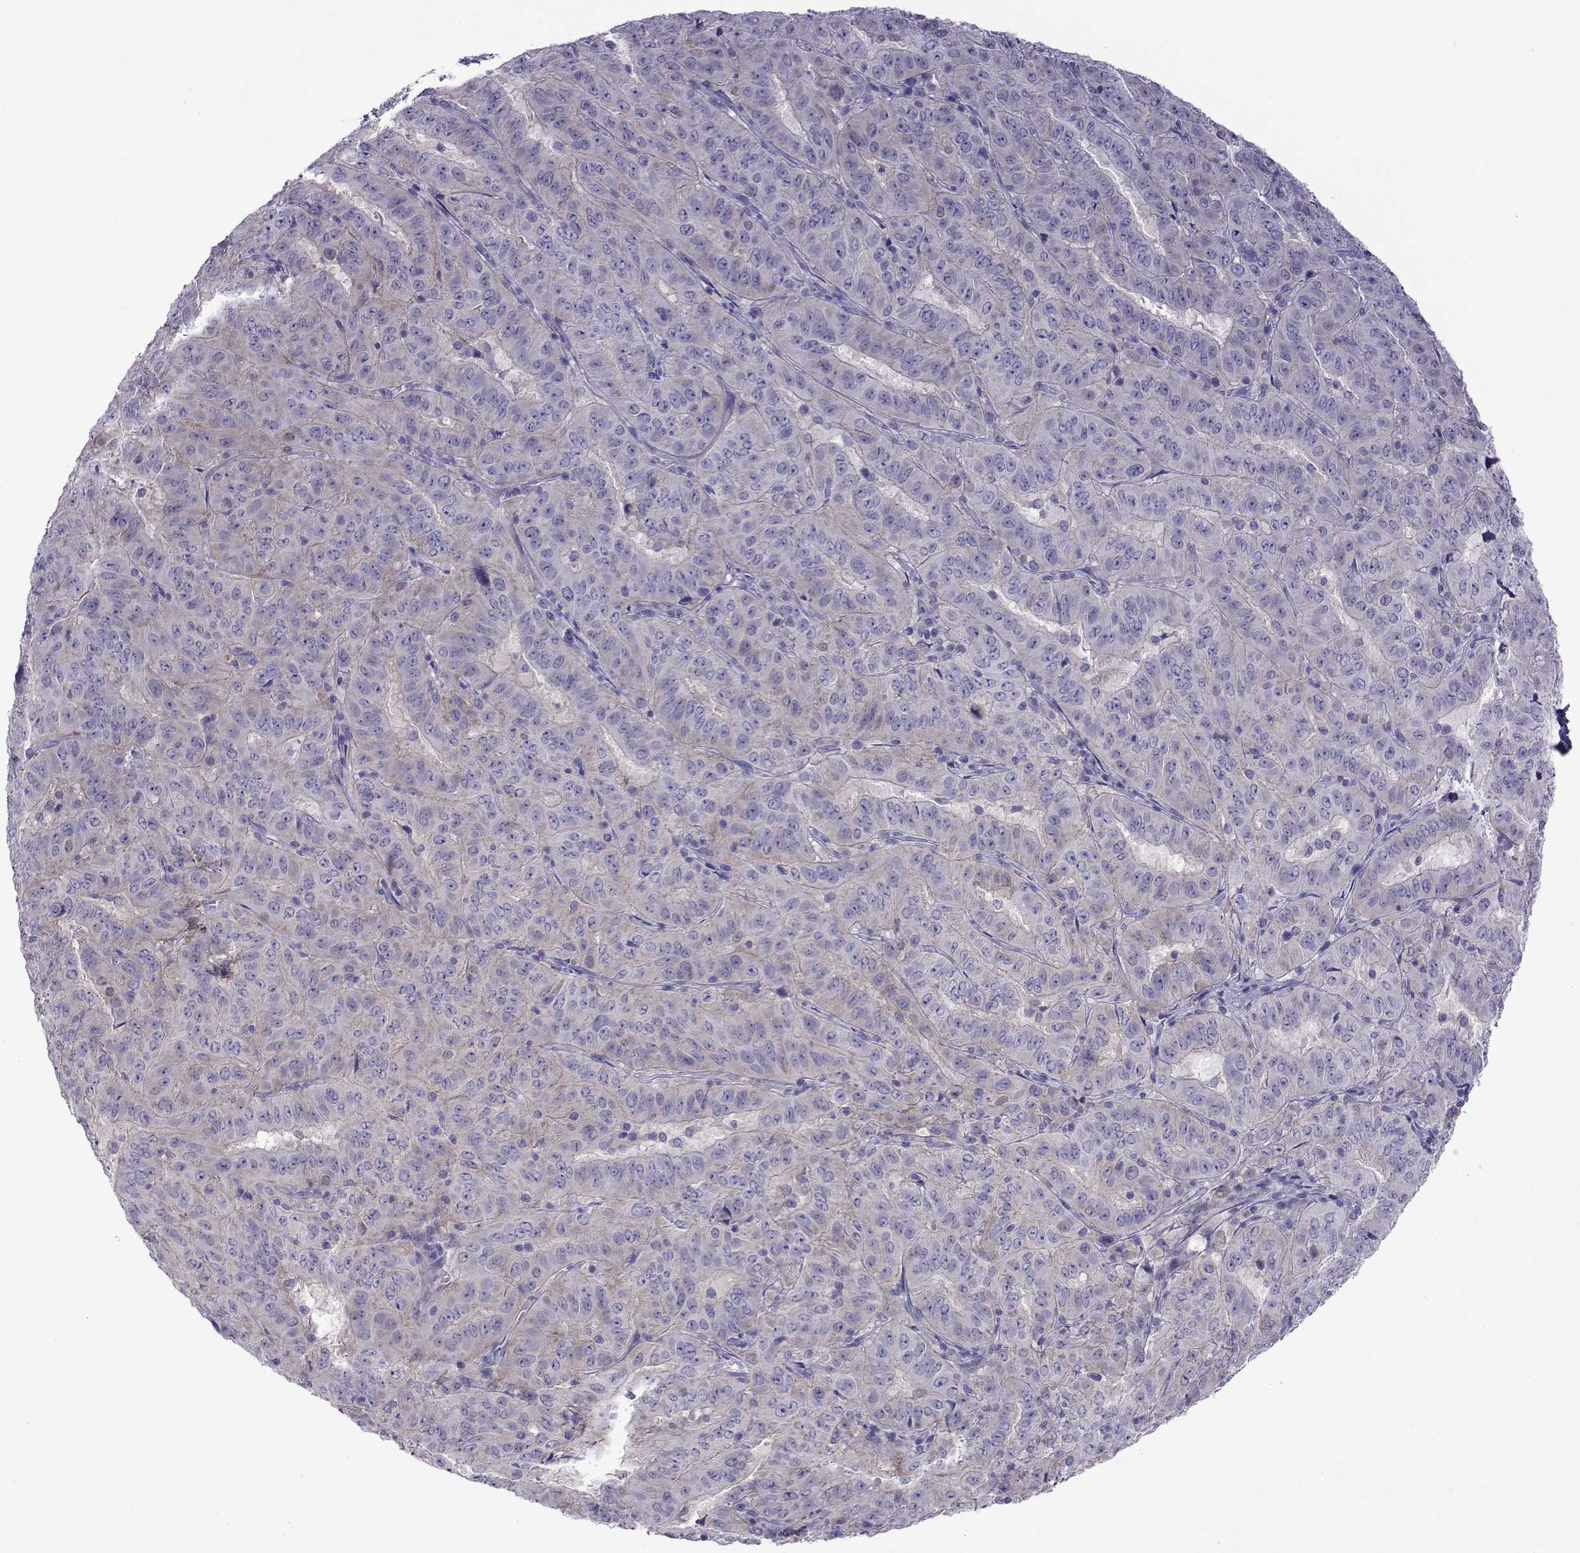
{"staining": {"intensity": "weak", "quantity": "<25%", "location": "cytoplasmic/membranous"}, "tissue": "pancreatic cancer", "cell_type": "Tumor cells", "image_type": "cancer", "snomed": [{"axis": "morphology", "description": "Adenocarcinoma, NOS"}, {"axis": "topography", "description": "Pancreas"}], "caption": "A high-resolution histopathology image shows IHC staining of pancreatic adenocarcinoma, which shows no significant positivity in tumor cells.", "gene": "COL22A1", "patient": {"sex": "male", "age": 63}}